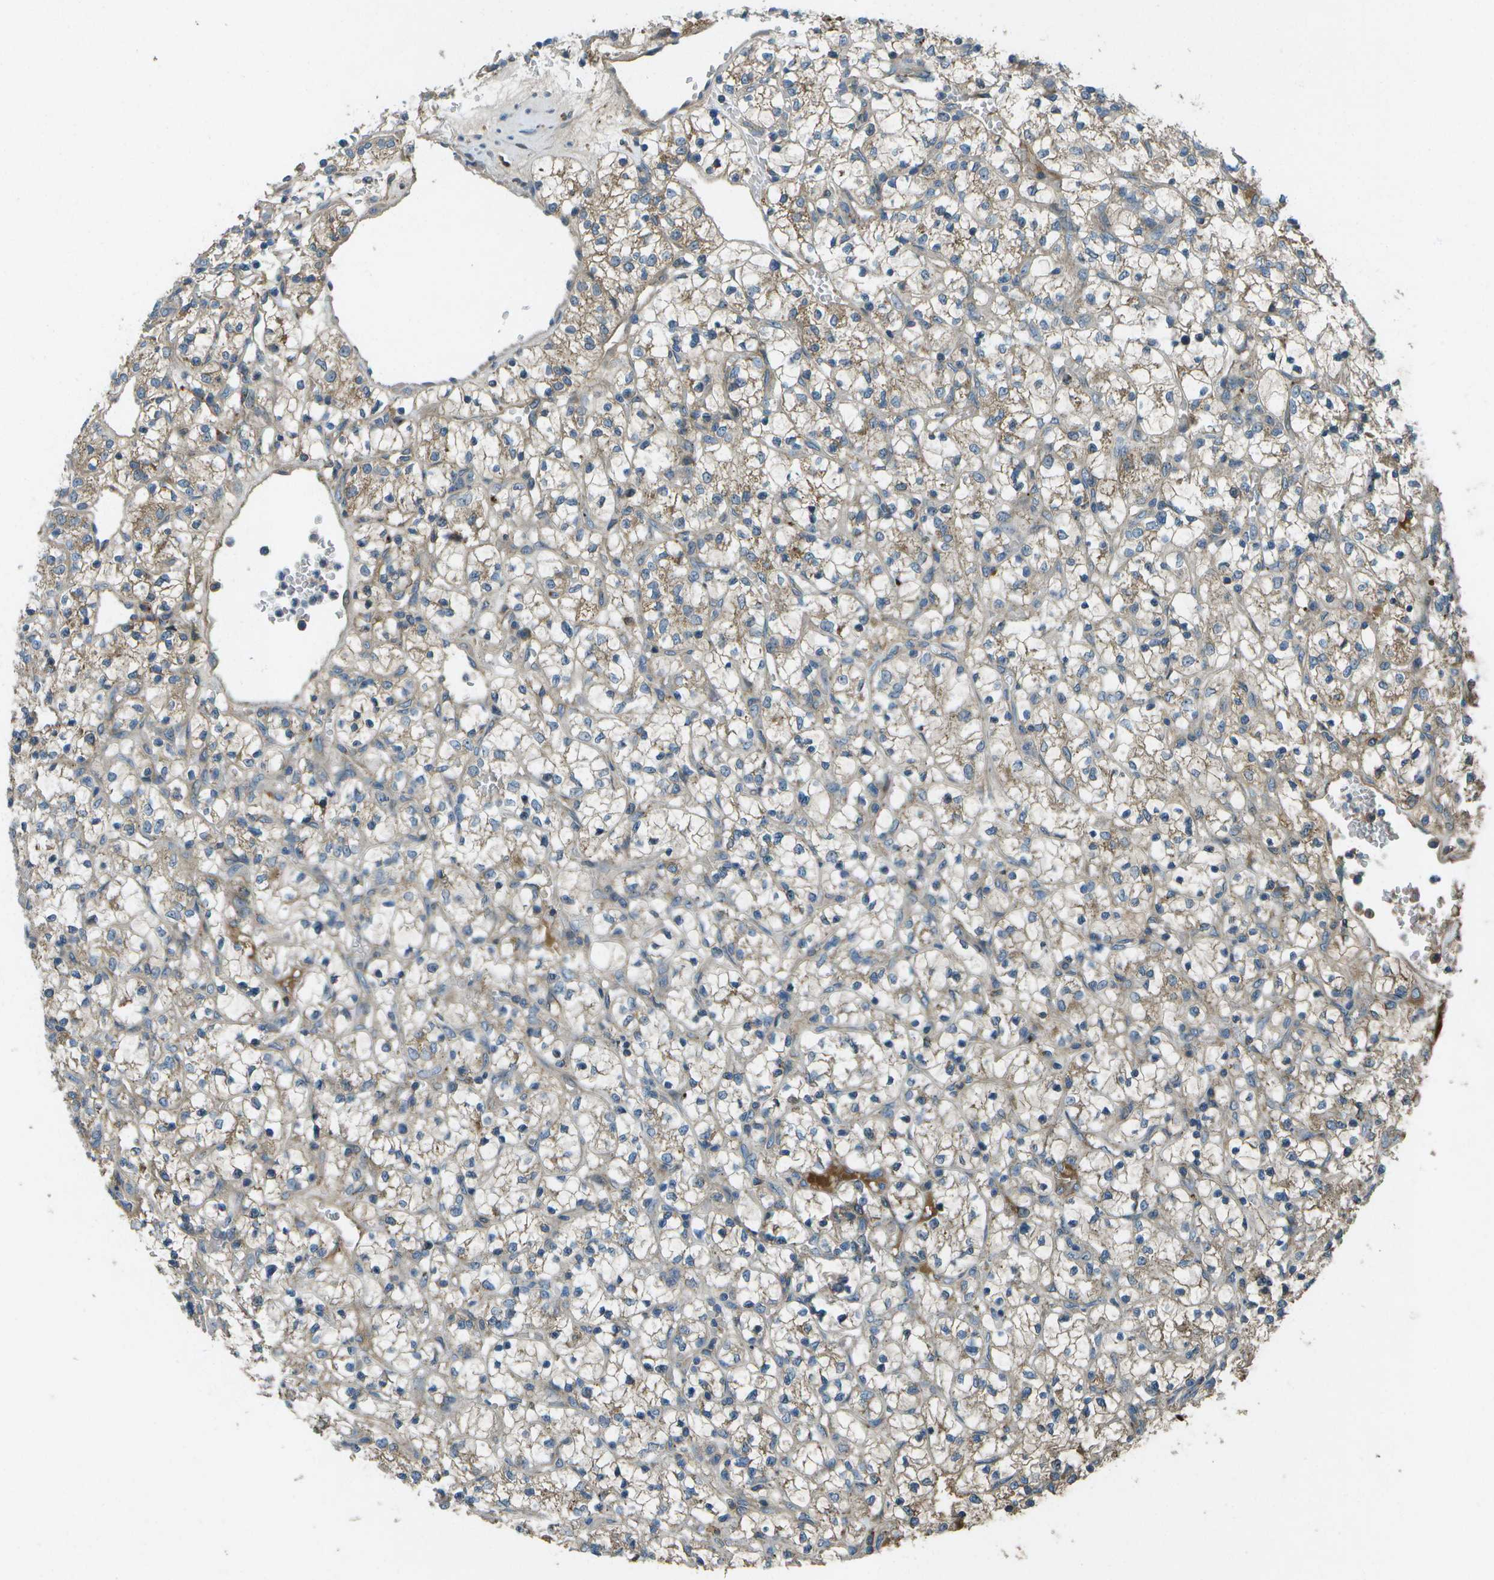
{"staining": {"intensity": "weak", "quantity": ">75%", "location": "cytoplasmic/membranous"}, "tissue": "renal cancer", "cell_type": "Tumor cells", "image_type": "cancer", "snomed": [{"axis": "morphology", "description": "Adenocarcinoma, NOS"}, {"axis": "topography", "description": "Kidney"}], "caption": "An image of human adenocarcinoma (renal) stained for a protein exhibits weak cytoplasmic/membranous brown staining in tumor cells. (DAB IHC with brightfield microscopy, high magnification).", "gene": "PXYLP1", "patient": {"sex": "female", "age": 69}}